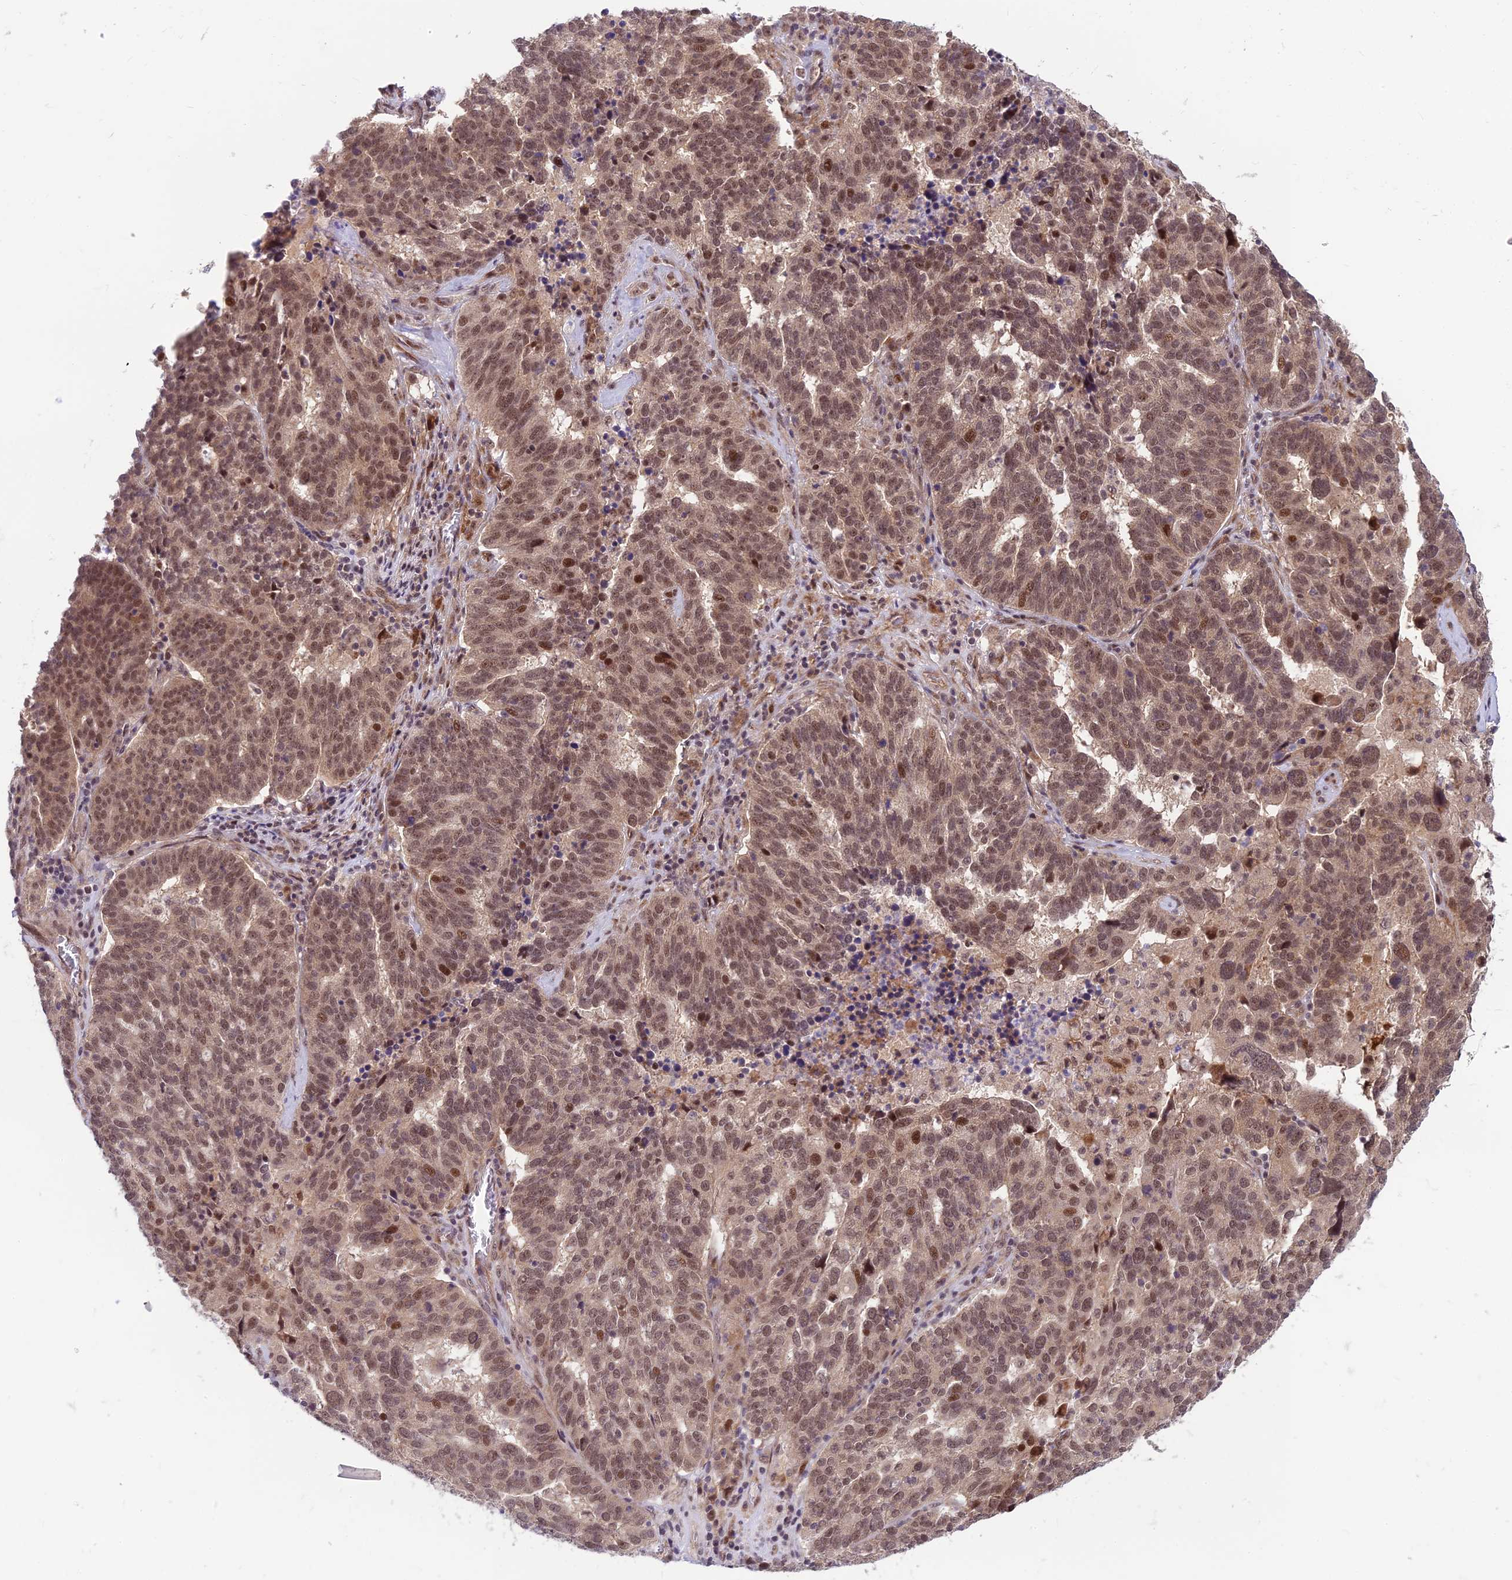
{"staining": {"intensity": "moderate", "quantity": ">75%", "location": "nuclear"}, "tissue": "ovarian cancer", "cell_type": "Tumor cells", "image_type": "cancer", "snomed": [{"axis": "morphology", "description": "Cystadenocarcinoma, serous, NOS"}, {"axis": "topography", "description": "Ovary"}], "caption": "Serous cystadenocarcinoma (ovarian) stained with a protein marker shows moderate staining in tumor cells.", "gene": "ASPDH", "patient": {"sex": "female", "age": 59}}